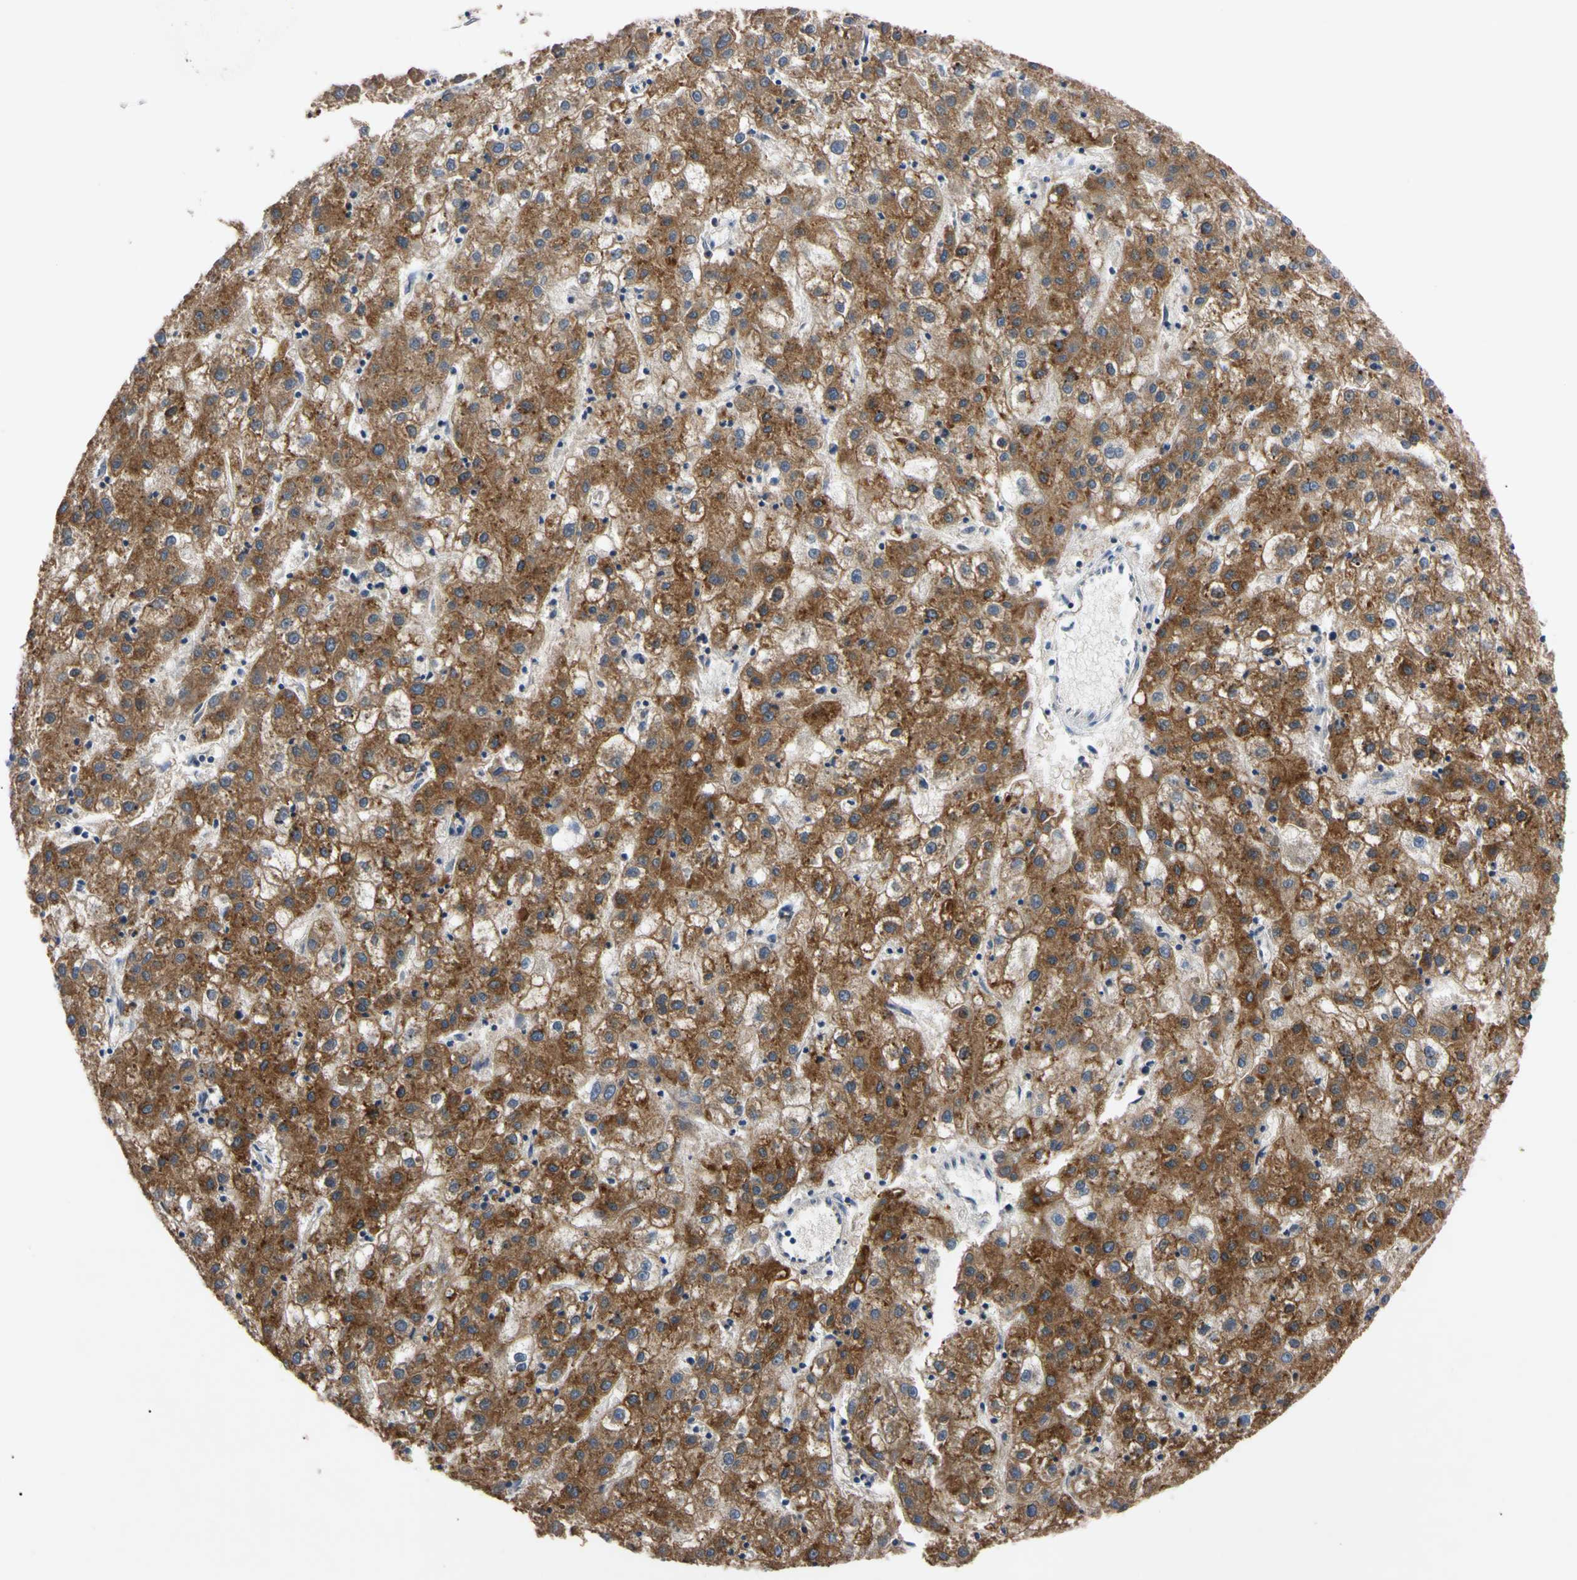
{"staining": {"intensity": "strong", "quantity": ">75%", "location": "cytoplasmic/membranous"}, "tissue": "liver cancer", "cell_type": "Tumor cells", "image_type": "cancer", "snomed": [{"axis": "morphology", "description": "Carcinoma, Hepatocellular, NOS"}, {"axis": "topography", "description": "Liver"}], "caption": "Hepatocellular carcinoma (liver) tissue displays strong cytoplasmic/membranous staining in approximately >75% of tumor cells, visualized by immunohistochemistry.", "gene": "PNKD", "patient": {"sex": "male", "age": 72}}